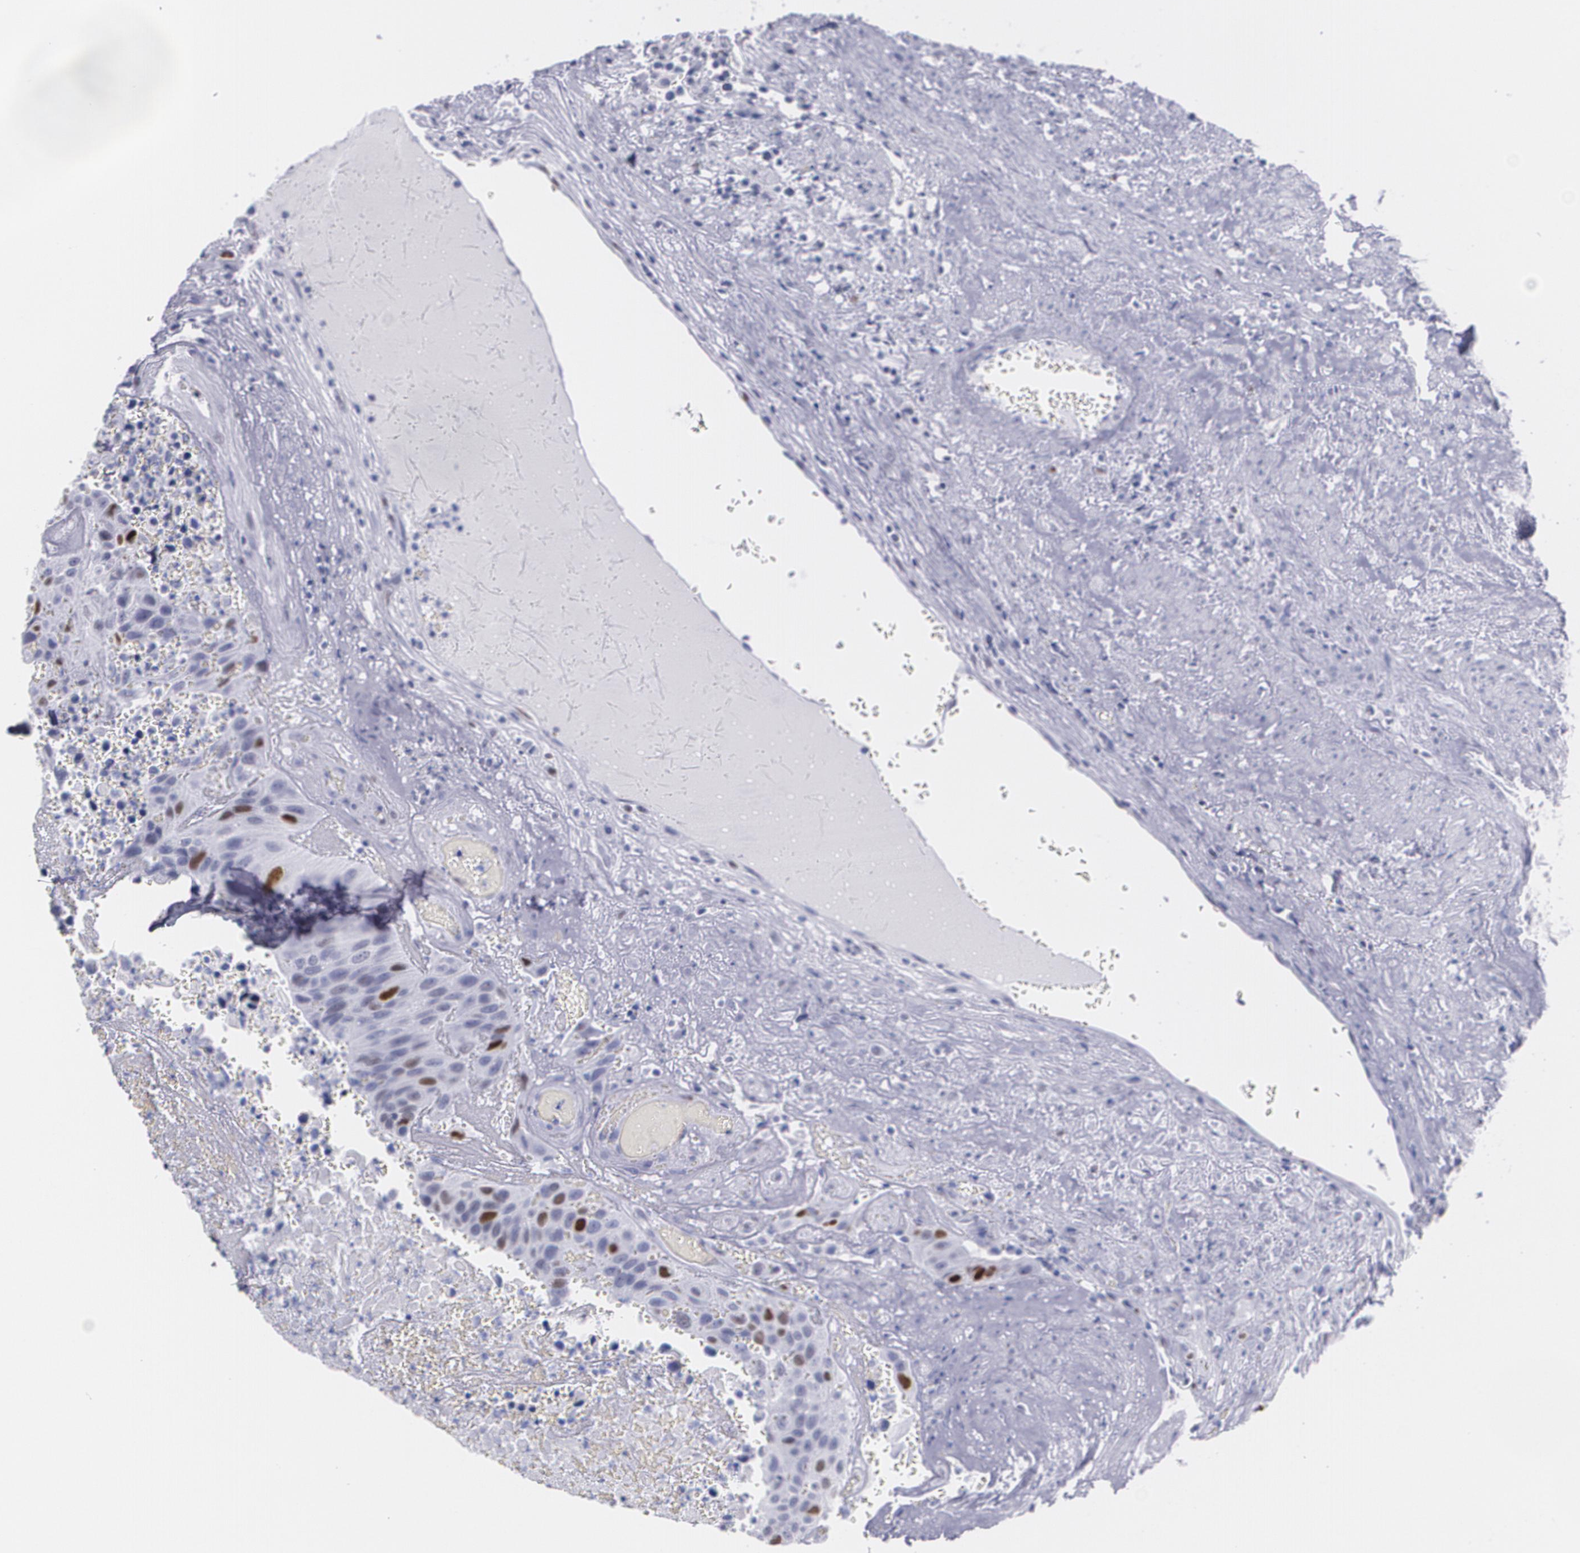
{"staining": {"intensity": "strong", "quantity": "<25%", "location": "nuclear"}, "tissue": "urothelial cancer", "cell_type": "Tumor cells", "image_type": "cancer", "snomed": [{"axis": "morphology", "description": "Urothelial carcinoma, High grade"}, {"axis": "topography", "description": "Urinary bladder"}], "caption": "Urothelial cancer stained for a protein displays strong nuclear positivity in tumor cells.", "gene": "TP53", "patient": {"sex": "male", "age": 66}}